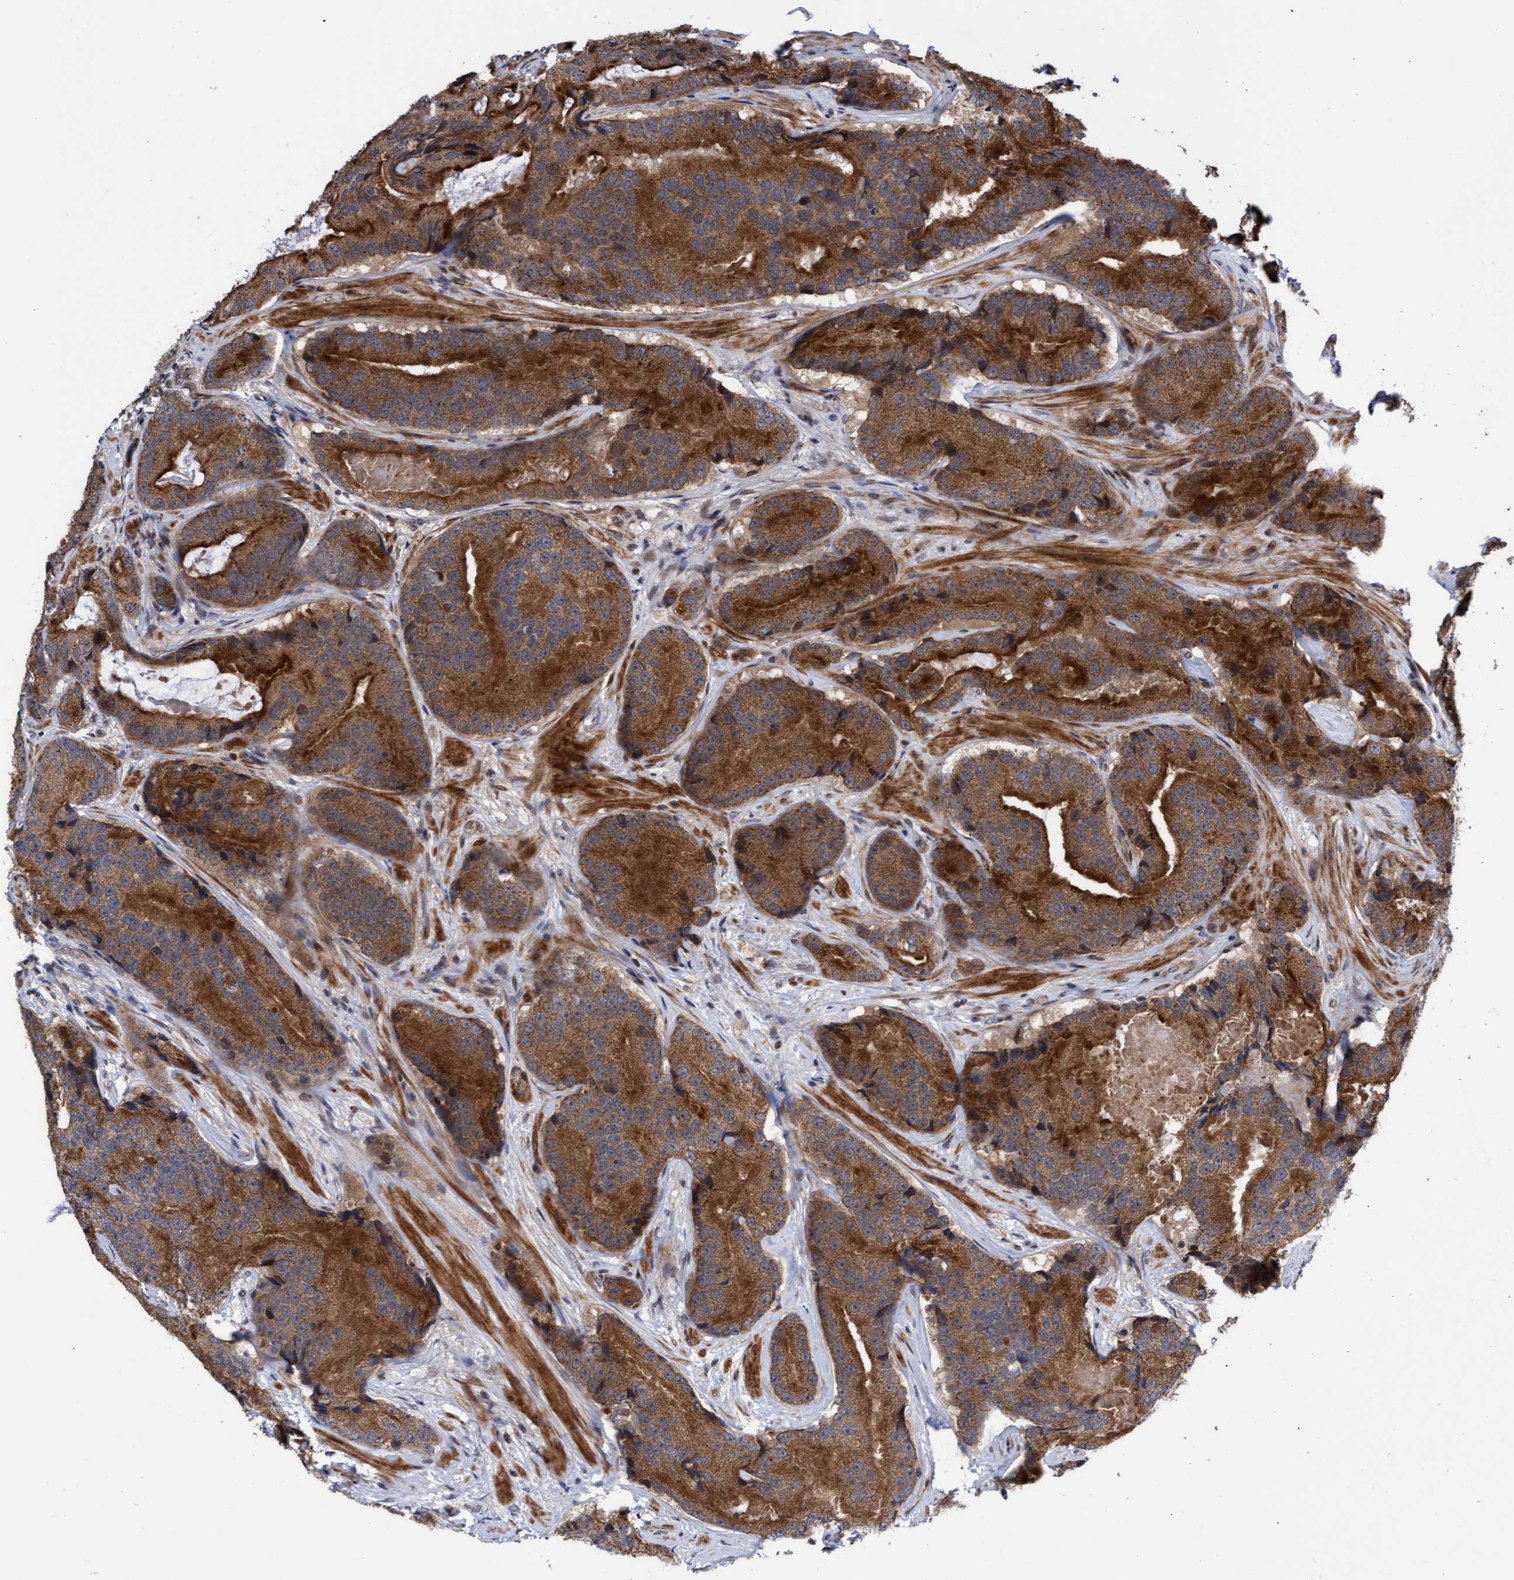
{"staining": {"intensity": "strong", "quantity": ">75%", "location": "cytoplasmic/membranous"}, "tissue": "prostate cancer", "cell_type": "Tumor cells", "image_type": "cancer", "snomed": [{"axis": "morphology", "description": "Adenocarcinoma, High grade"}, {"axis": "topography", "description": "Prostate"}], "caption": "DAB immunohistochemical staining of high-grade adenocarcinoma (prostate) displays strong cytoplasmic/membranous protein expression in about >75% of tumor cells. (IHC, brightfield microscopy, high magnification).", "gene": "ITFG1", "patient": {"sex": "male", "age": 55}}